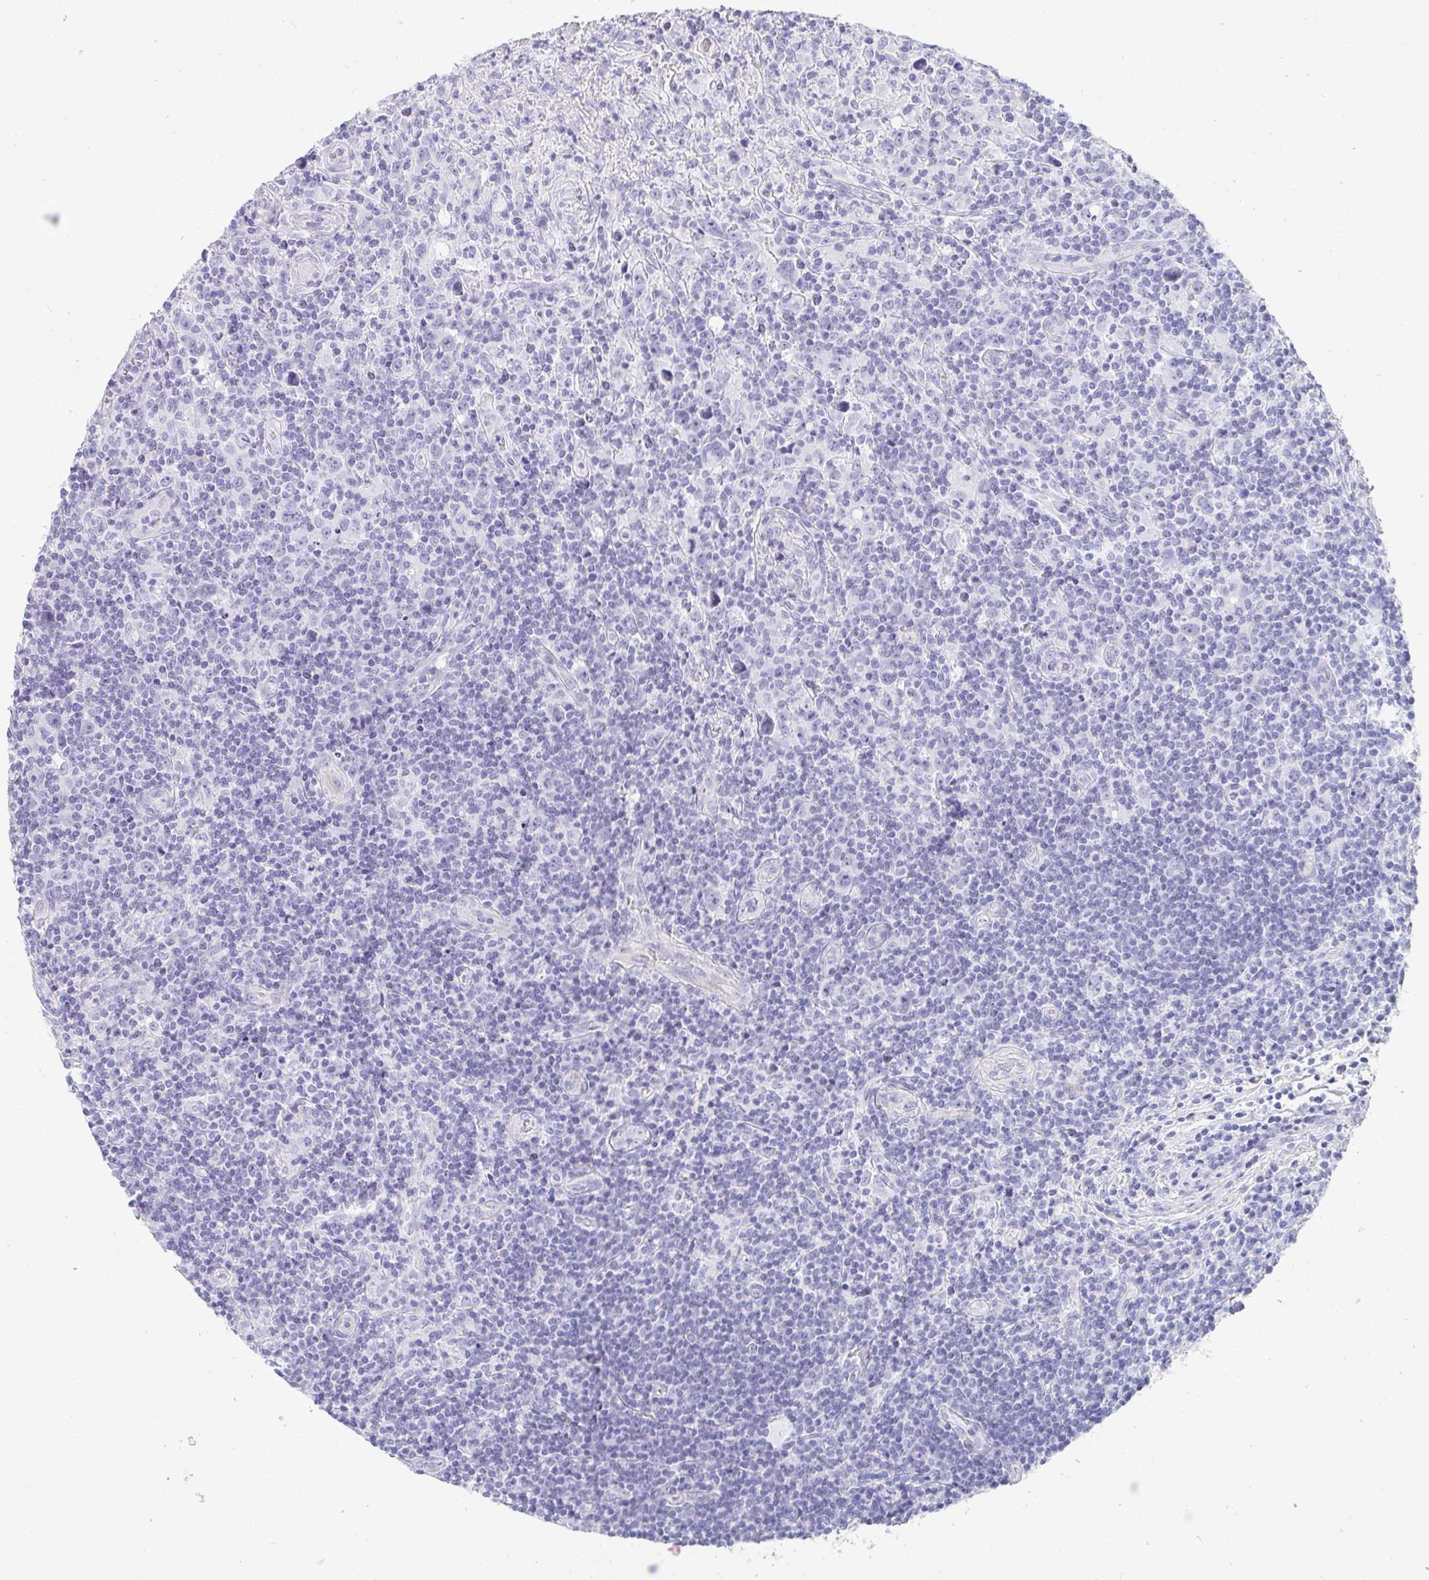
{"staining": {"intensity": "negative", "quantity": "none", "location": "none"}, "tissue": "lymphoma", "cell_type": "Tumor cells", "image_type": "cancer", "snomed": [{"axis": "morphology", "description": "Hodgkin's disease, NOS"}, {"axis": "topography", "description": "Lymph node"}], "caption": "High magnification brightfield microscopy of lymphoma stained with DAB (brown) and counterstained with hematoxylin (blue): tumor cells show no significant expression. (Brightfield microscopy of DAB immunohistochemistry (IHC) at high magnification).", "gene": "PRND", "patient": {"sex": "female", "age": 18}}